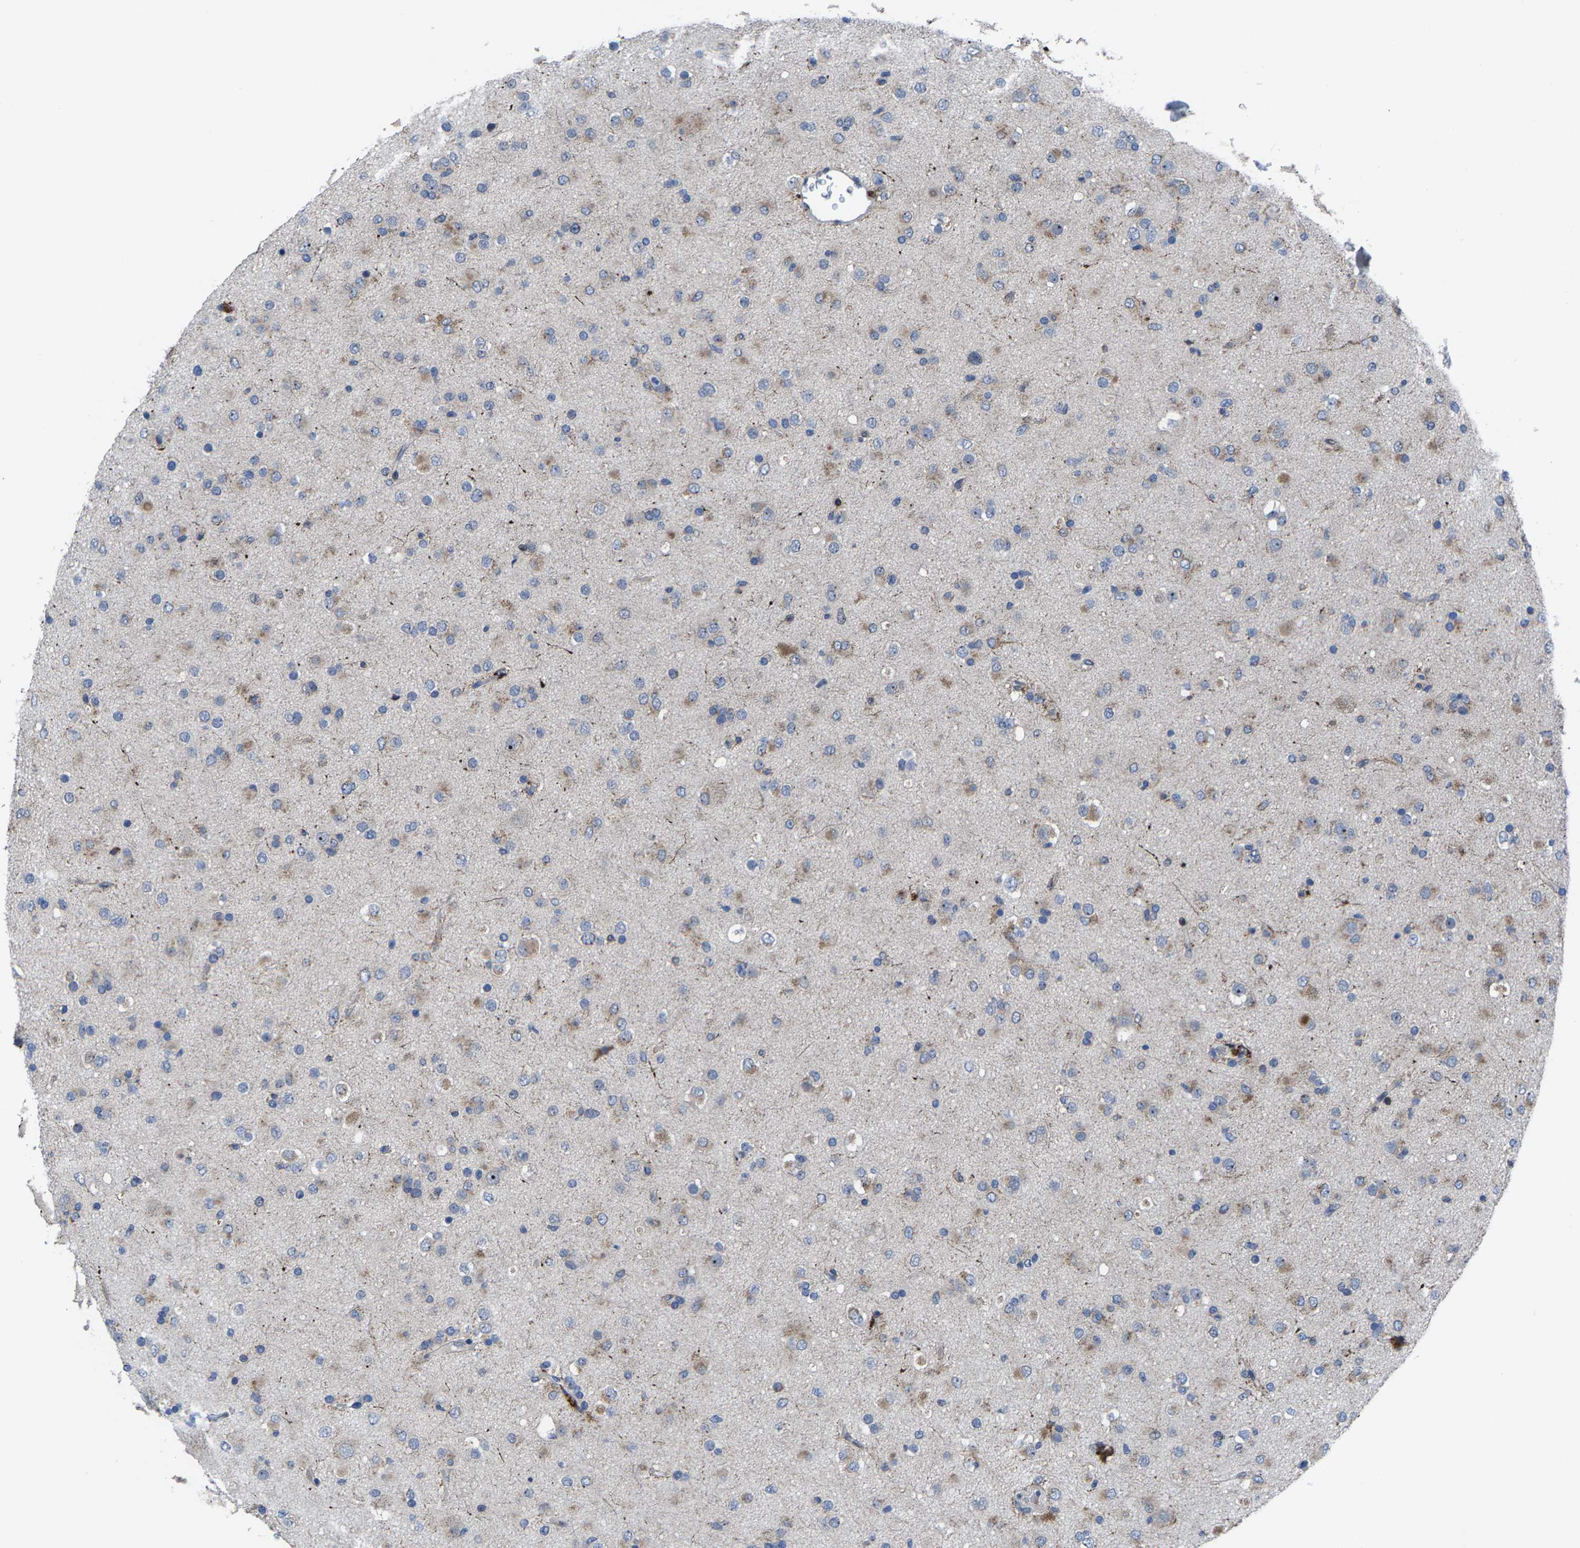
{"staining": {"intensity": "weak", "quantity": "<25%", "location": "cytoplasmic/membranous"}, "tissue": "glioma", "cell_type": "Tumor cells", "image_type": "cancer", "snomed": [{"axis": "morphology", "description": "Glioma, malignant, Low grade"}, {"axis": "topography", "description": "Brain"}], "caption": "Tumor cells are negative for brown protein staining in glioma. (DAB (3,3'-diaminobenzidine) immunohistochemistry (IHC) with hematoxylin counter stain).", "gene": "HAUS6", "patient": {"sex": "male", "age": 65}}